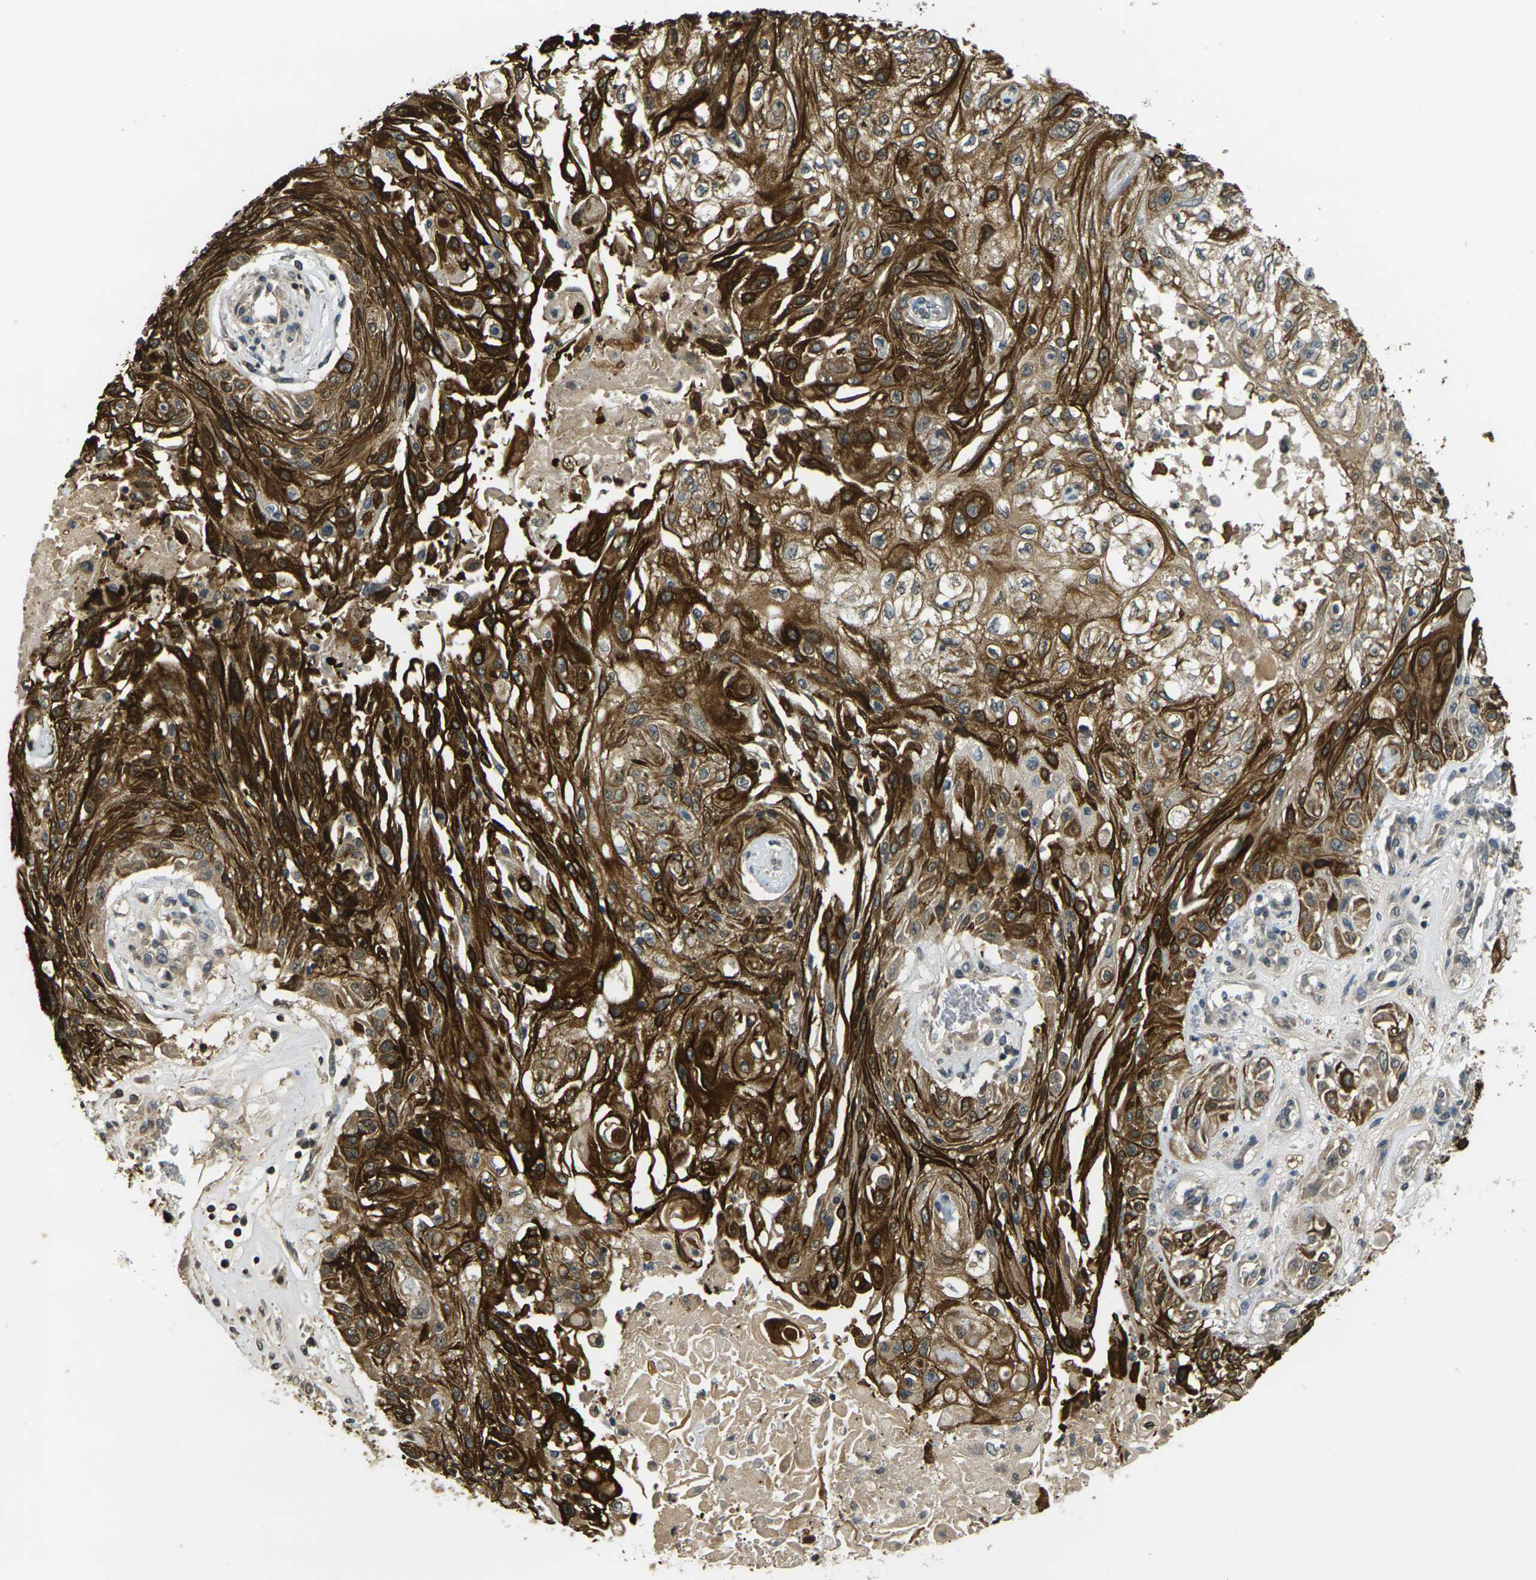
{"staining": {"intensity": "strong", "quantity": ">75%", "location": "cytoplasmic/membranous"}, "tissue": "skin cancer", "cell_type": "Tumor cells", "image_type": "cancer", "snomed": [{"axis": "morphology", "description": "Squamous cell carcinoma, NOS"}, {"axis": "topography", "description": "Skin"}], "caption": "DAB (3,3'-diaminobenzidine) immunohistochemical staining of skin cancer (squamous cell carcinoma) displays strong cytoplasmic/membranous protein positivity in about >75% of tumor cells.", "gene": "CAST", "patient": {"sex": "male", "age": 75}}